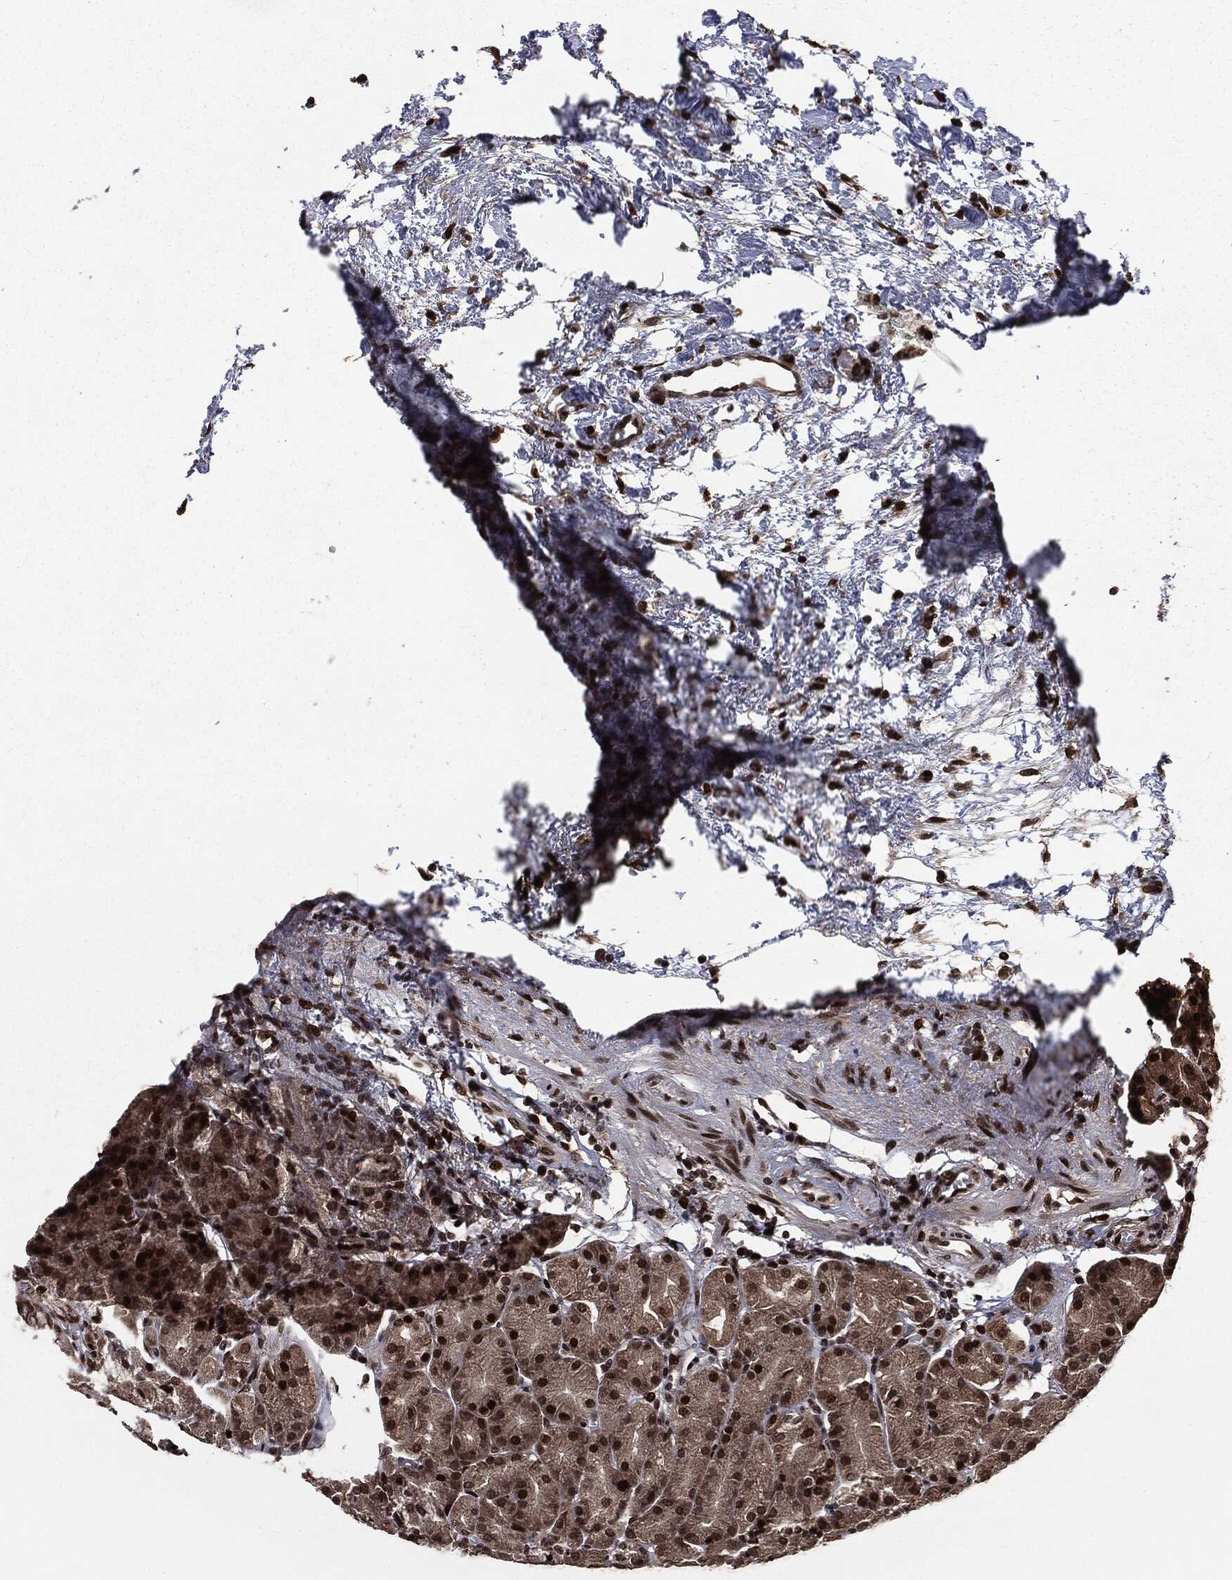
{"staining": {"intensity": "strong", "quantity": "25%-75%", "location": "cytoplasmic/membranous,nuclear"}, "tissue": "stomach", "cell_type": "Glandular cells", "image_type": "normal", "snomed": [{"axis": "morphology", "description": "Normal tissue, NOS"}, {"axis": "morphology", "description": "Adenocarcinoma, NOS"}, {"axis": "topography", "description": "Stomach"}], "caption": "About 25%-75% of glandular cells in unremarkable human stomach reveal strong cytoplasmic/membranous,nuclear protein expression as visualized by brown immunohistochemical staining.", "gene": "DVL2", "patient": {"sex": "female", "age": 81}}